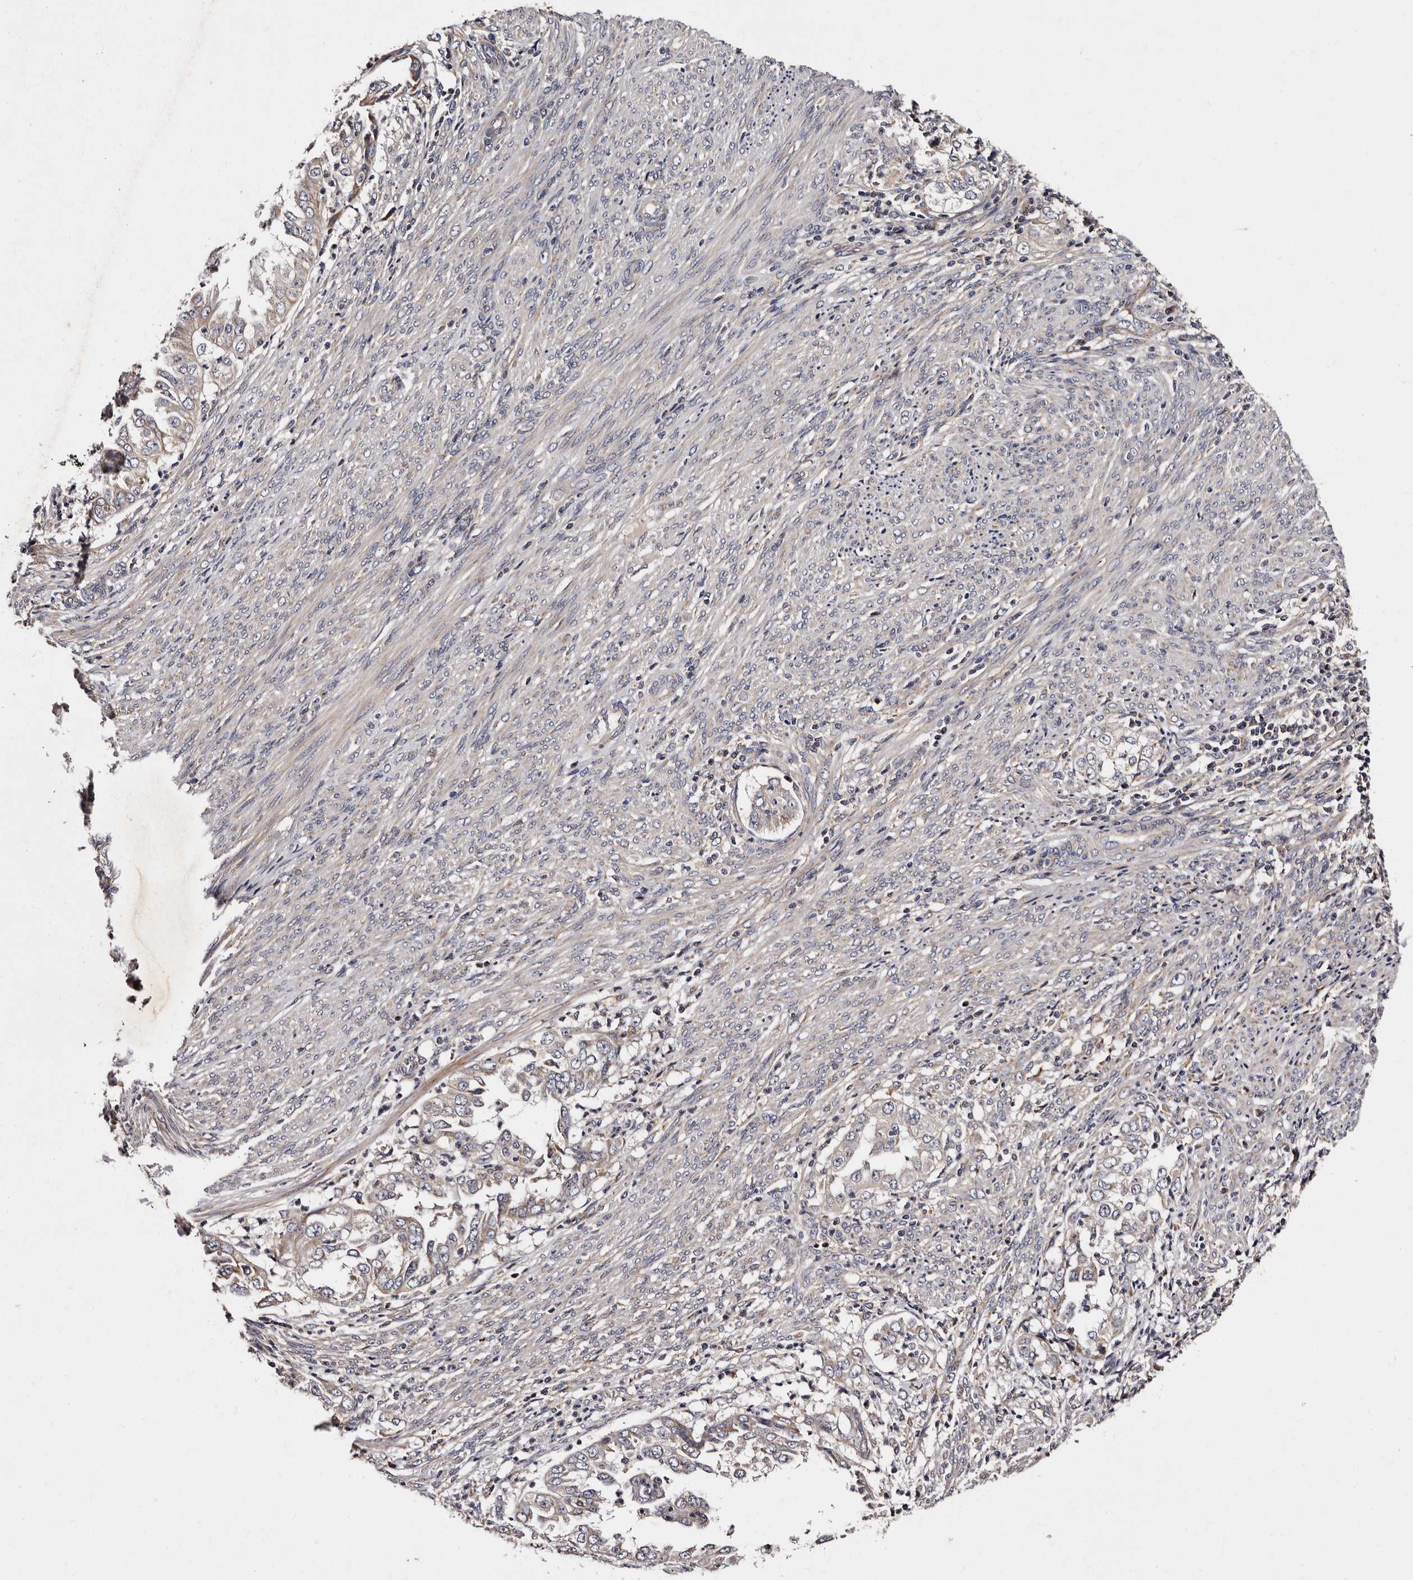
{"staining": {"intensity": "weak", "quantity": "<25%", "location": "cytoplasmic/membranous"}, "tissue": "endometrial cancer", "cell_type": "Tumor cells", "image_type": "cancer", "snomed": [{"axis": "morphology", "description": "Adenocarcinoma, NOS"}, {"axis": "topography", "description": "Endometrium"}], "caption": "Human endometrial cancer stained for a protein using immunohistochemistry shows no expression in tumor cells.", "gene": "ADCK5", "patient": {"sex": "female", "age": 85}}